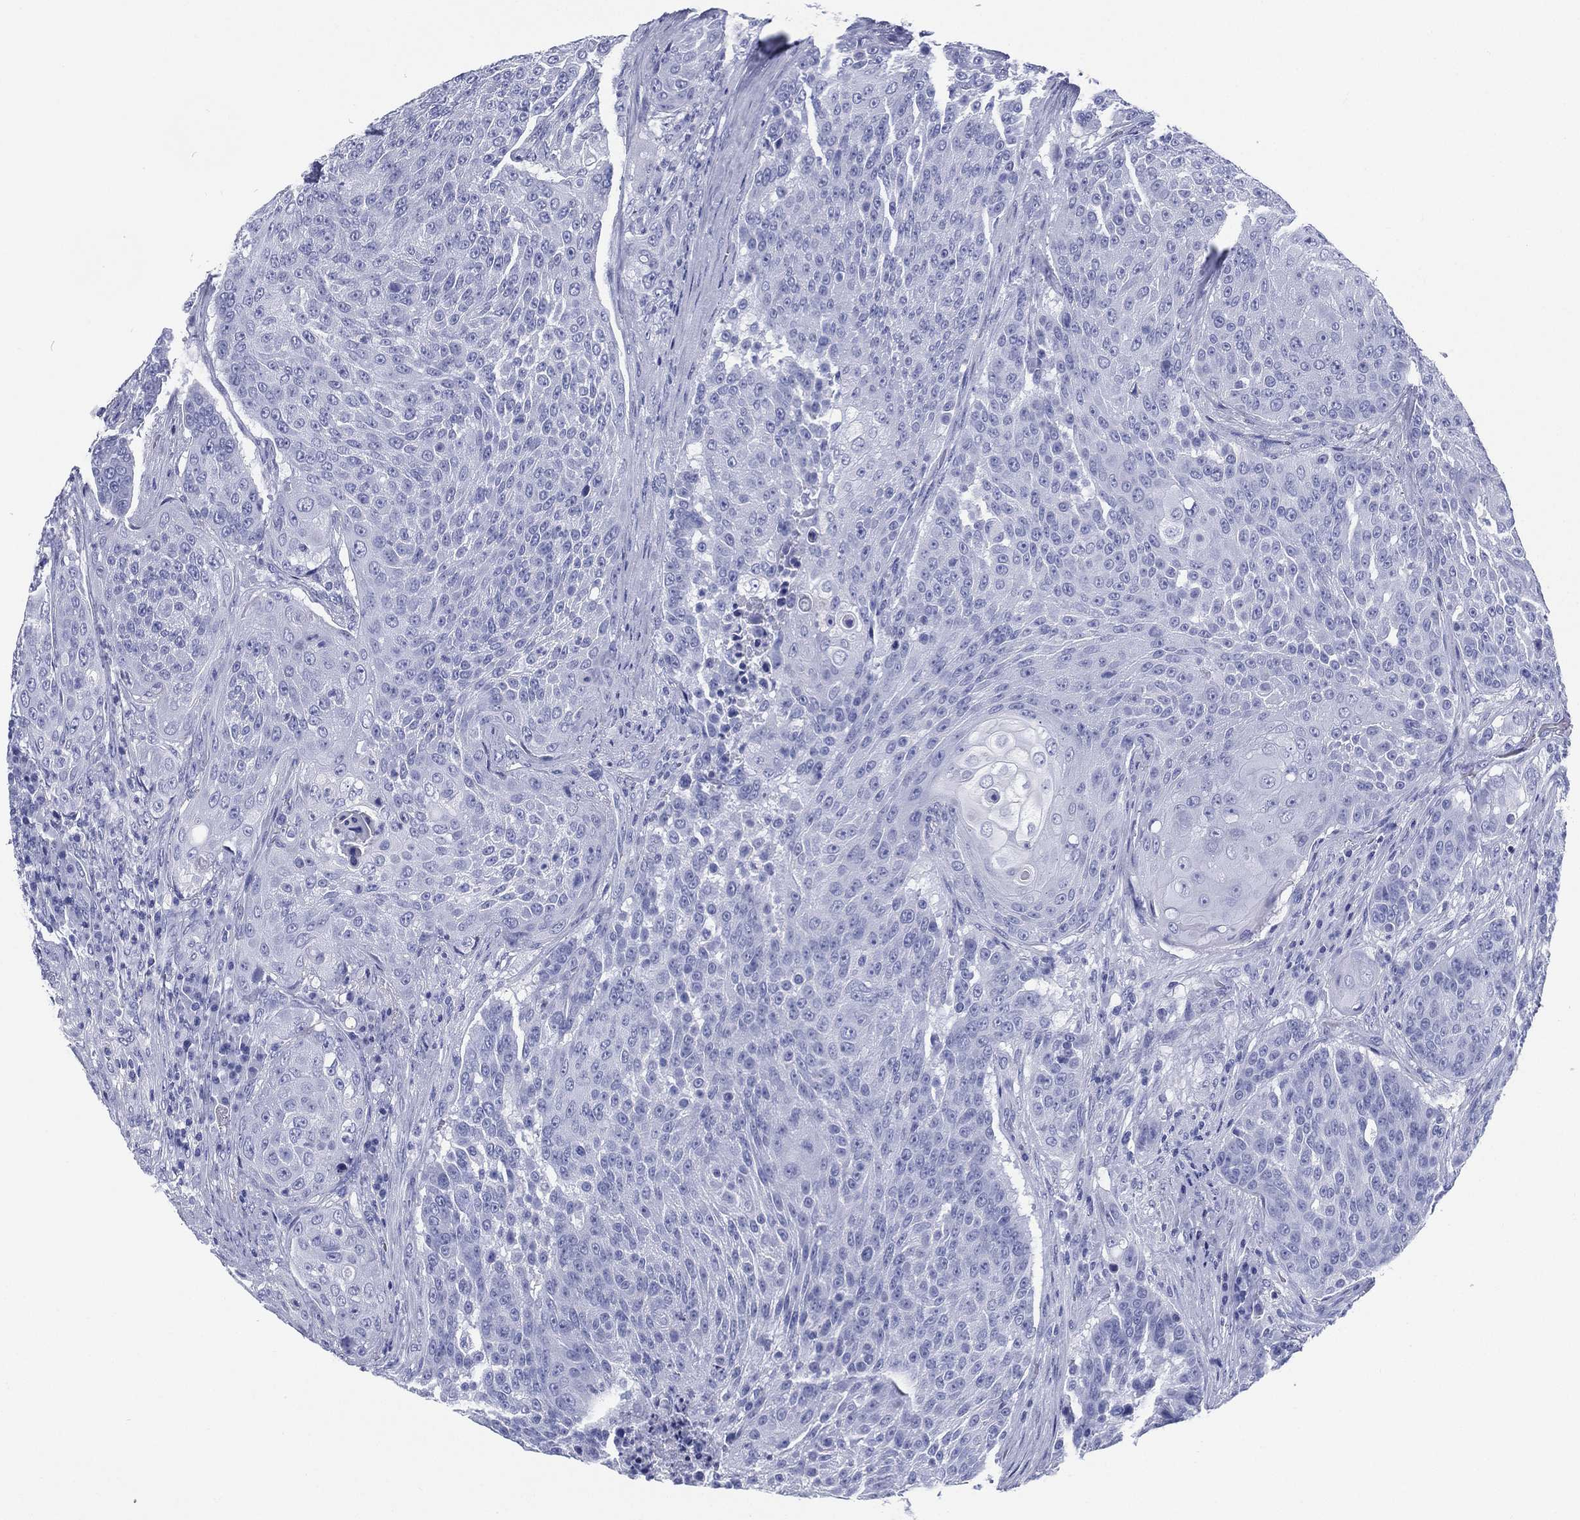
{"staining": {"intensity": "negative", "quantity": "none", "location": "none"}, "tissue": "urothelial cancer", "cell_type": "Tumor cells", "image_type": "cancer", "snomed": [{"axis": "morphology", "description": "Urothelial carcinoma, High grade"}, {"axis": "topography", "description": "Urinary bladder"}], "caption": "The histopathology image exhibits no staining of tumor cells in urothelial carcinoma (high-grade).", "gene": "RSPH4A", "patient": {"sex": "female", "age": 63}}